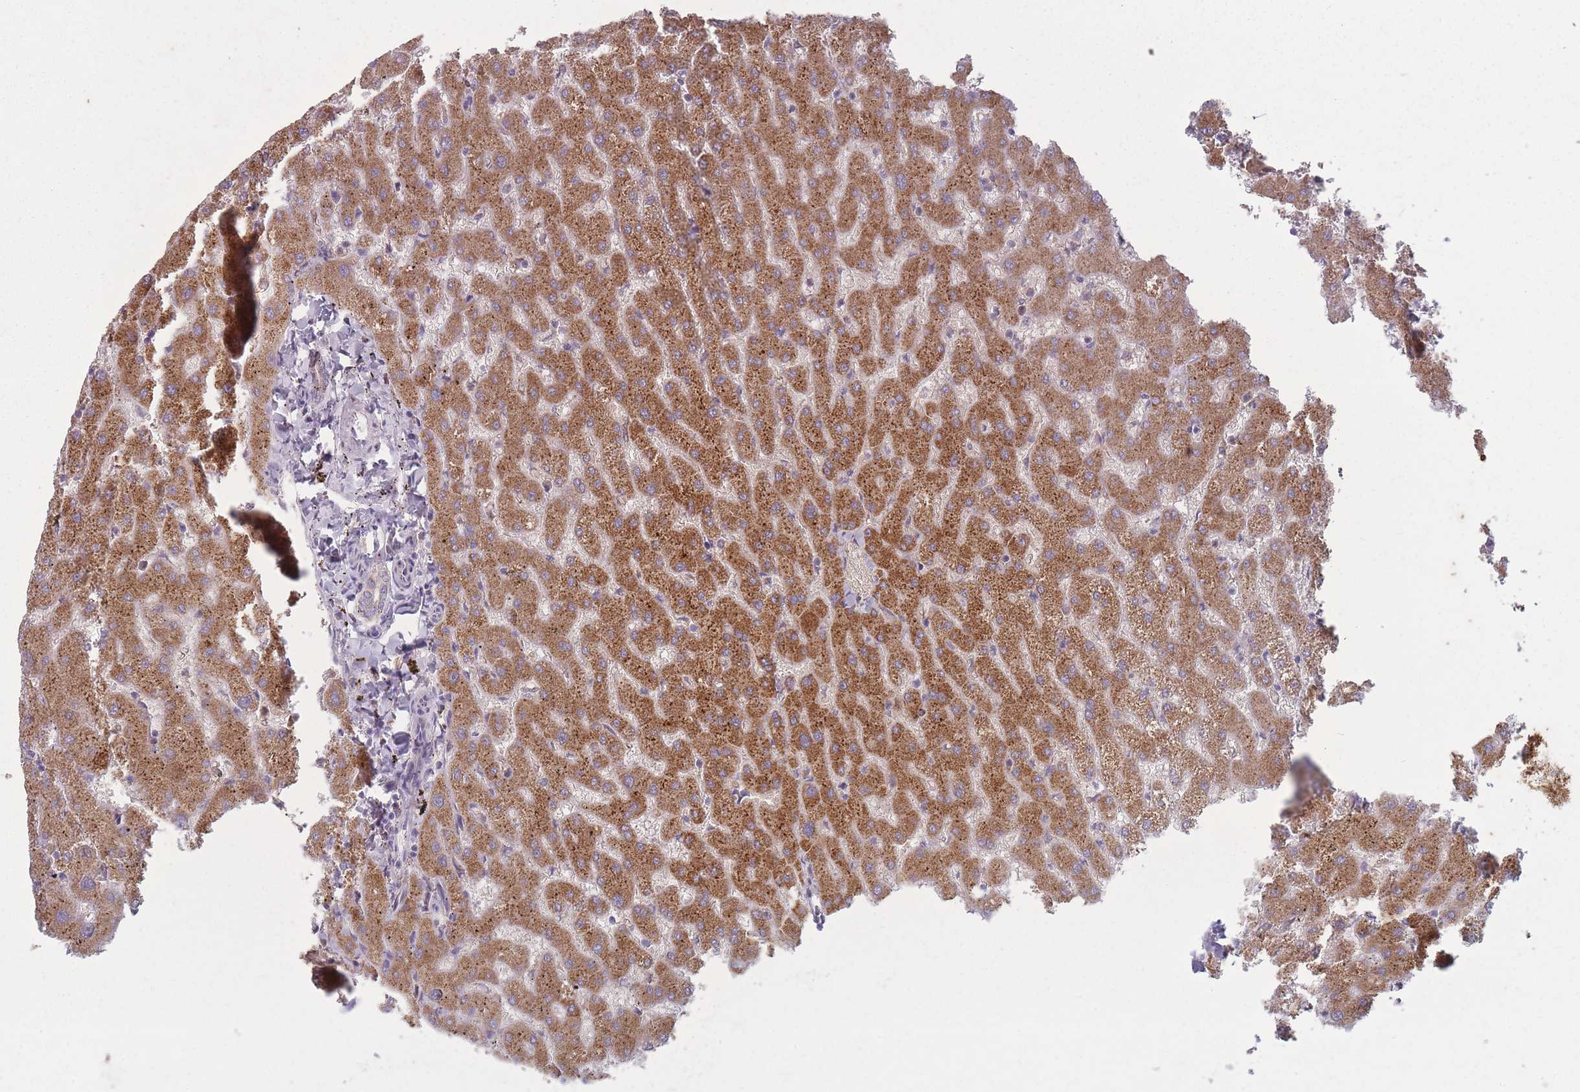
{"staining": {"intensity": "weak", "quantity": "<25%", "location": "cytoplasmic/membranous"}, "tissue": "liver", "cell_type": "Cholangiocytes", "image_type": "normal", "snomed": [{"axis": "morphology", "description": "Normal tissue, NOS"}, {"axis": "topography", "description": "Liver"}], "caption": "IHC of benign human liver exhibits no staining in cholangiocytes. (DAB (3,3'-diaminobenzidine) IHC, high magnification).", "gene": "OR10Q1", "patient": {"sex": "female", "age": 63}}